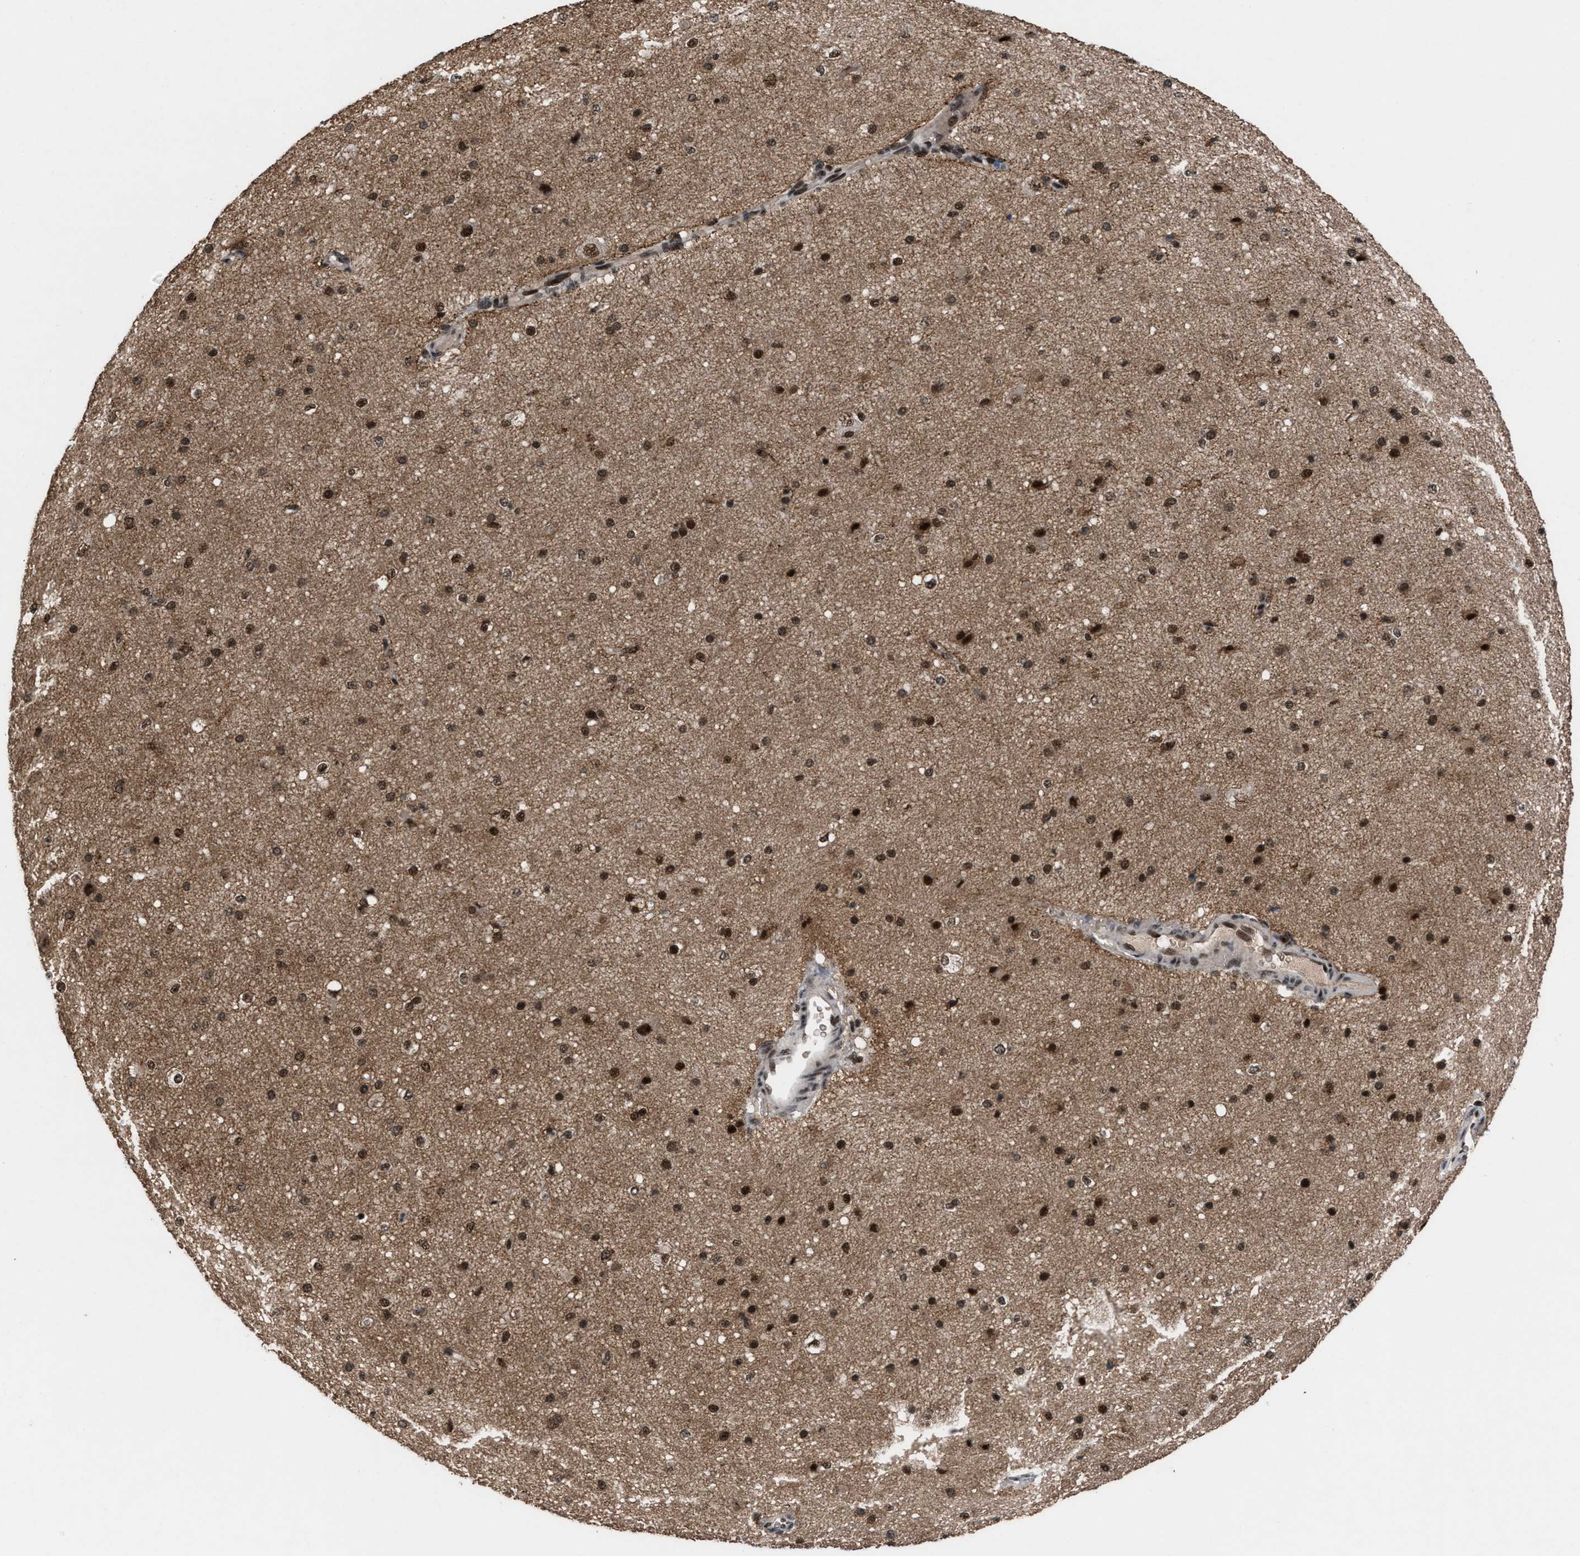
{"staining": {"intensity": "moderate", "quantity": ">75%", "location": "nuclear"}, "tissue": "cerebral cortex", "cell_type": "Endothelial cells", "image_type": "normal", "snomed": [{"axis": "morphology", "description": "Normal tissue, NOS"}, {"axis": "morphology", "description": "Developmental malformation"}, {"axis": "topography", "description": "Cerebral cortex"}], "caption": "Immunohistochemical staining of benign human cerebral cortex displays >75% levels of moderate nuclear protein positivity in approximately >75% of endothelial cells.", "gene": "PRPF4", "patient": {"sex": "female", "age": 30}}